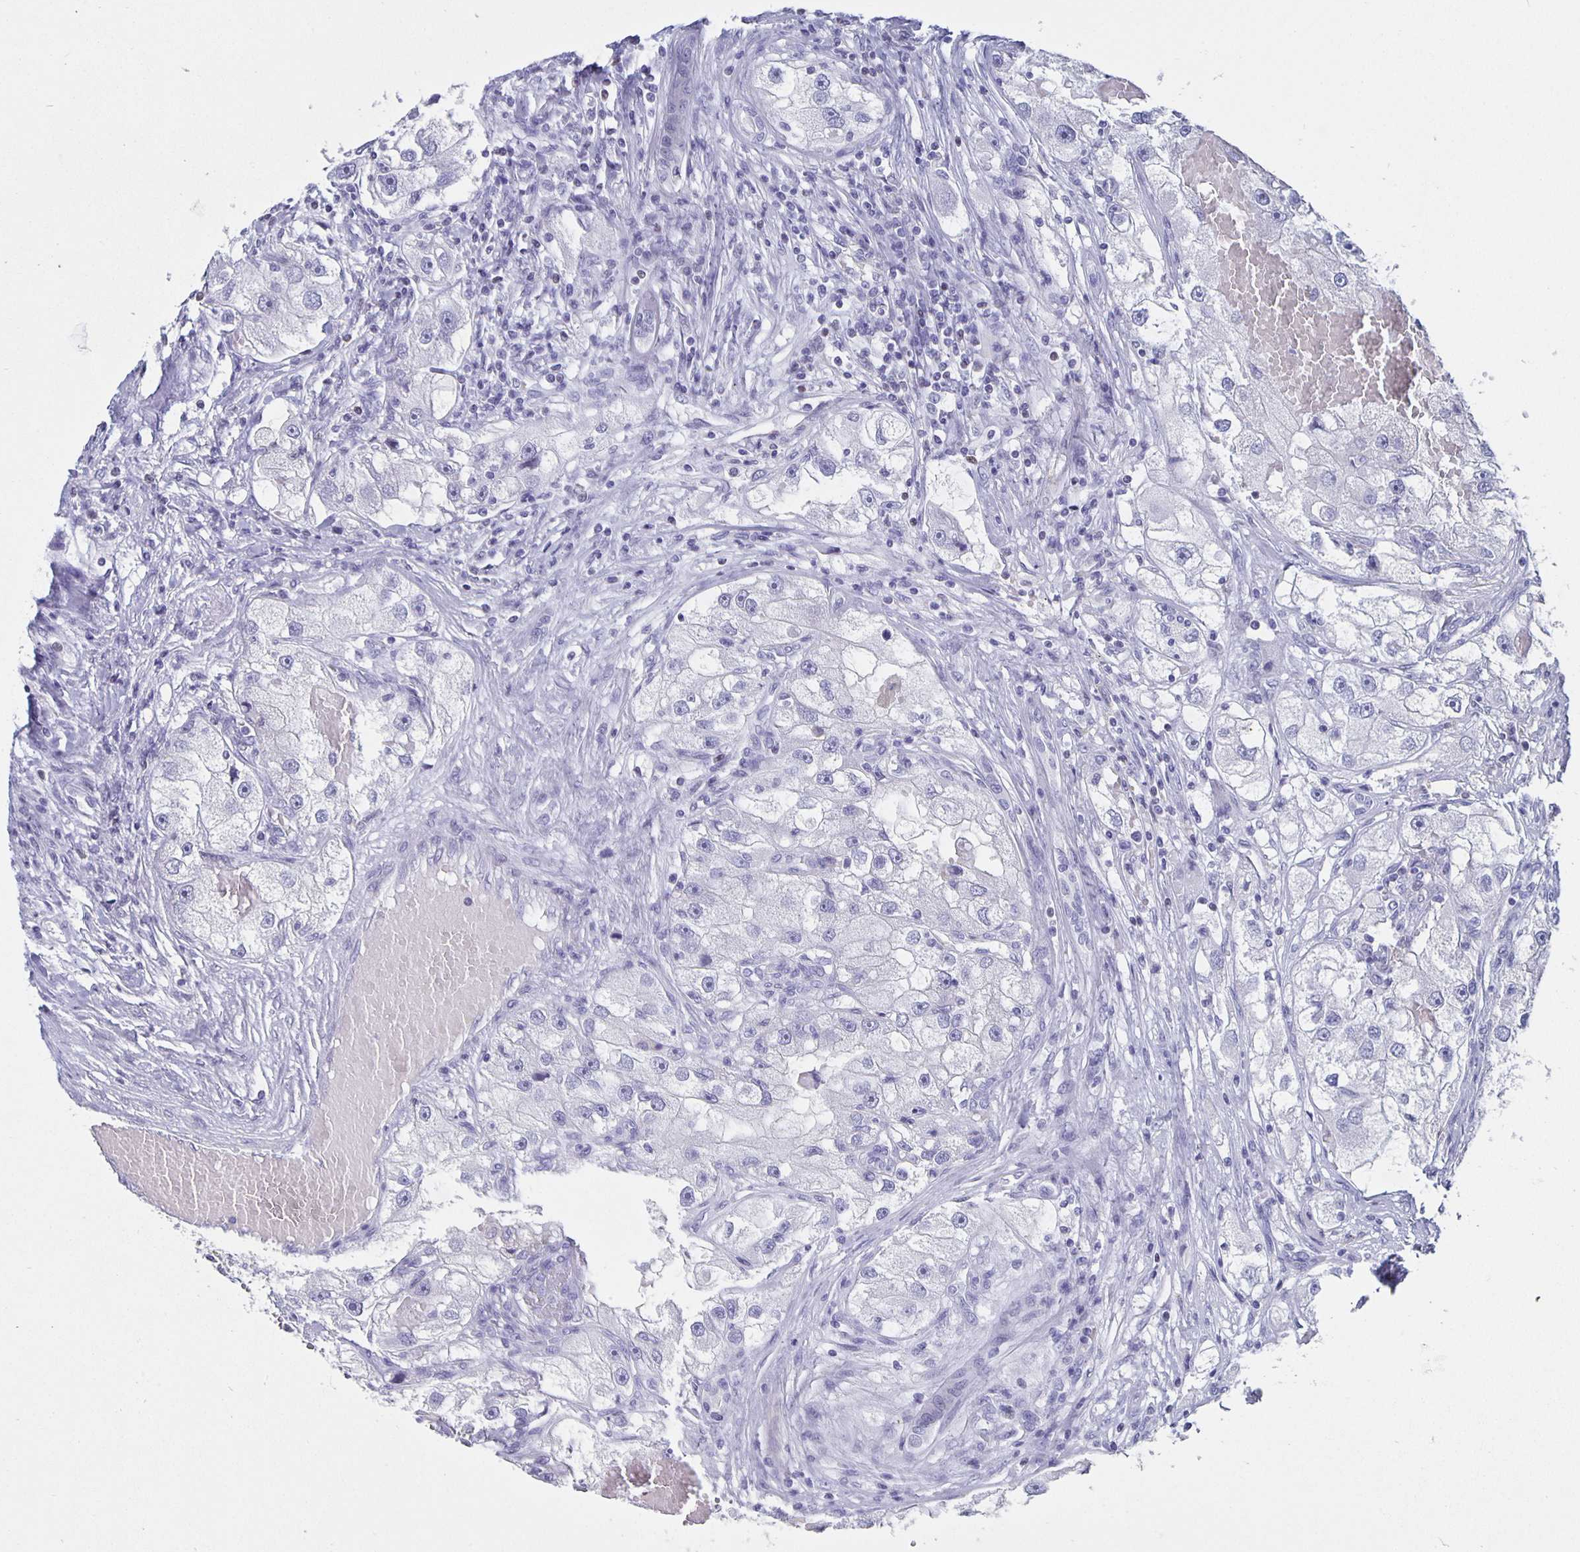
{"staining": {"intensity": "negative", "quantity": "none", "location": "none"}, "tissue": "renal cancer", "cell_type": "Tumor cells", "image_type": "cancer", "snomed": [{"axis": "morphology", "description": "Adenocarcinoma, NOS"}, {"axis": "topography", "description": "Kidney"}], "caption": "This image is of renal cancer (adenocarcinoma) stained with immunohistochemistry (IHC) to label a protein in brown with the nuclei are counter-stained blue. There is no staining in tumor cells.", "gene": "SATB2", "patient": {"sex": "male", "age": 63}}